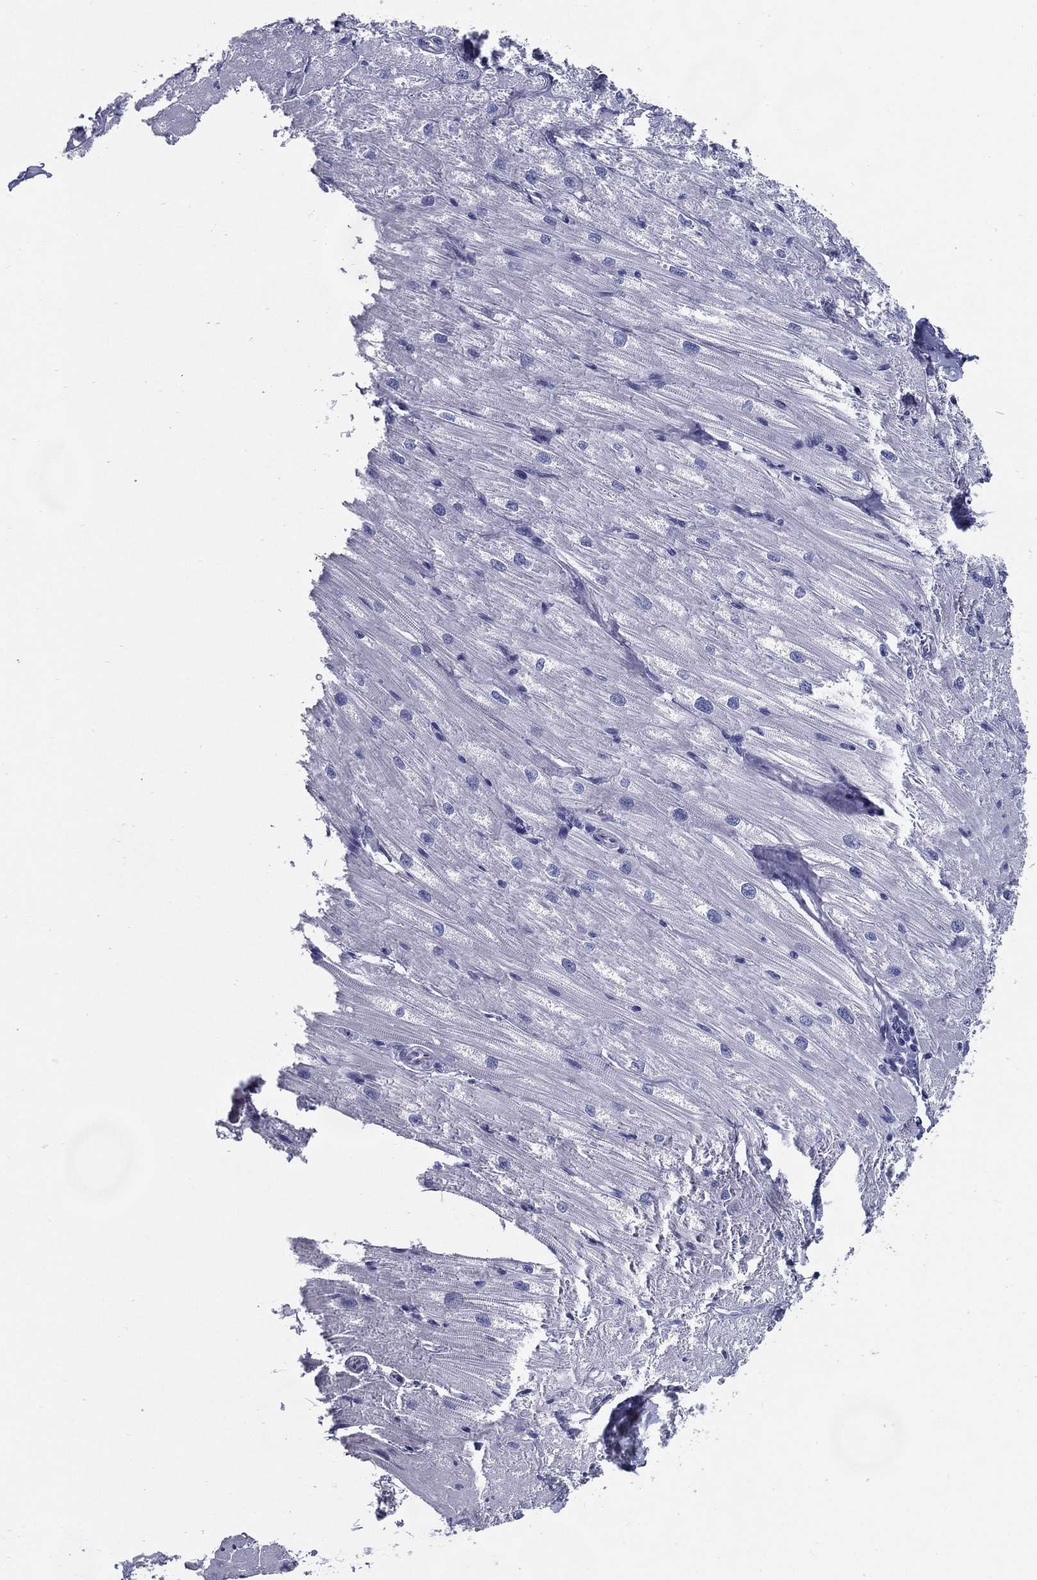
{"staining": {"intensity": "negative", "quantity": "none", "location": "none"}, "tissue": "heart muscle", "cell_type": "Cardiomyocytes", "image_type": "normal", "snomed": [{"axis": "morphology", "description": "Normal tissue, NOS"}, {"axis": "topography", "description": "Heart"}], "caption": "Immunohistochemistry (IHC) histopathology image of normal human heart muscle stained for a protein (brown), which reveals no staining in cardiomyocytes. (Immunohistochemistry, brightfield microscopy, high magnification).", "gene": "C19orf18", "patient": {"sex": "male", "age": 57}}